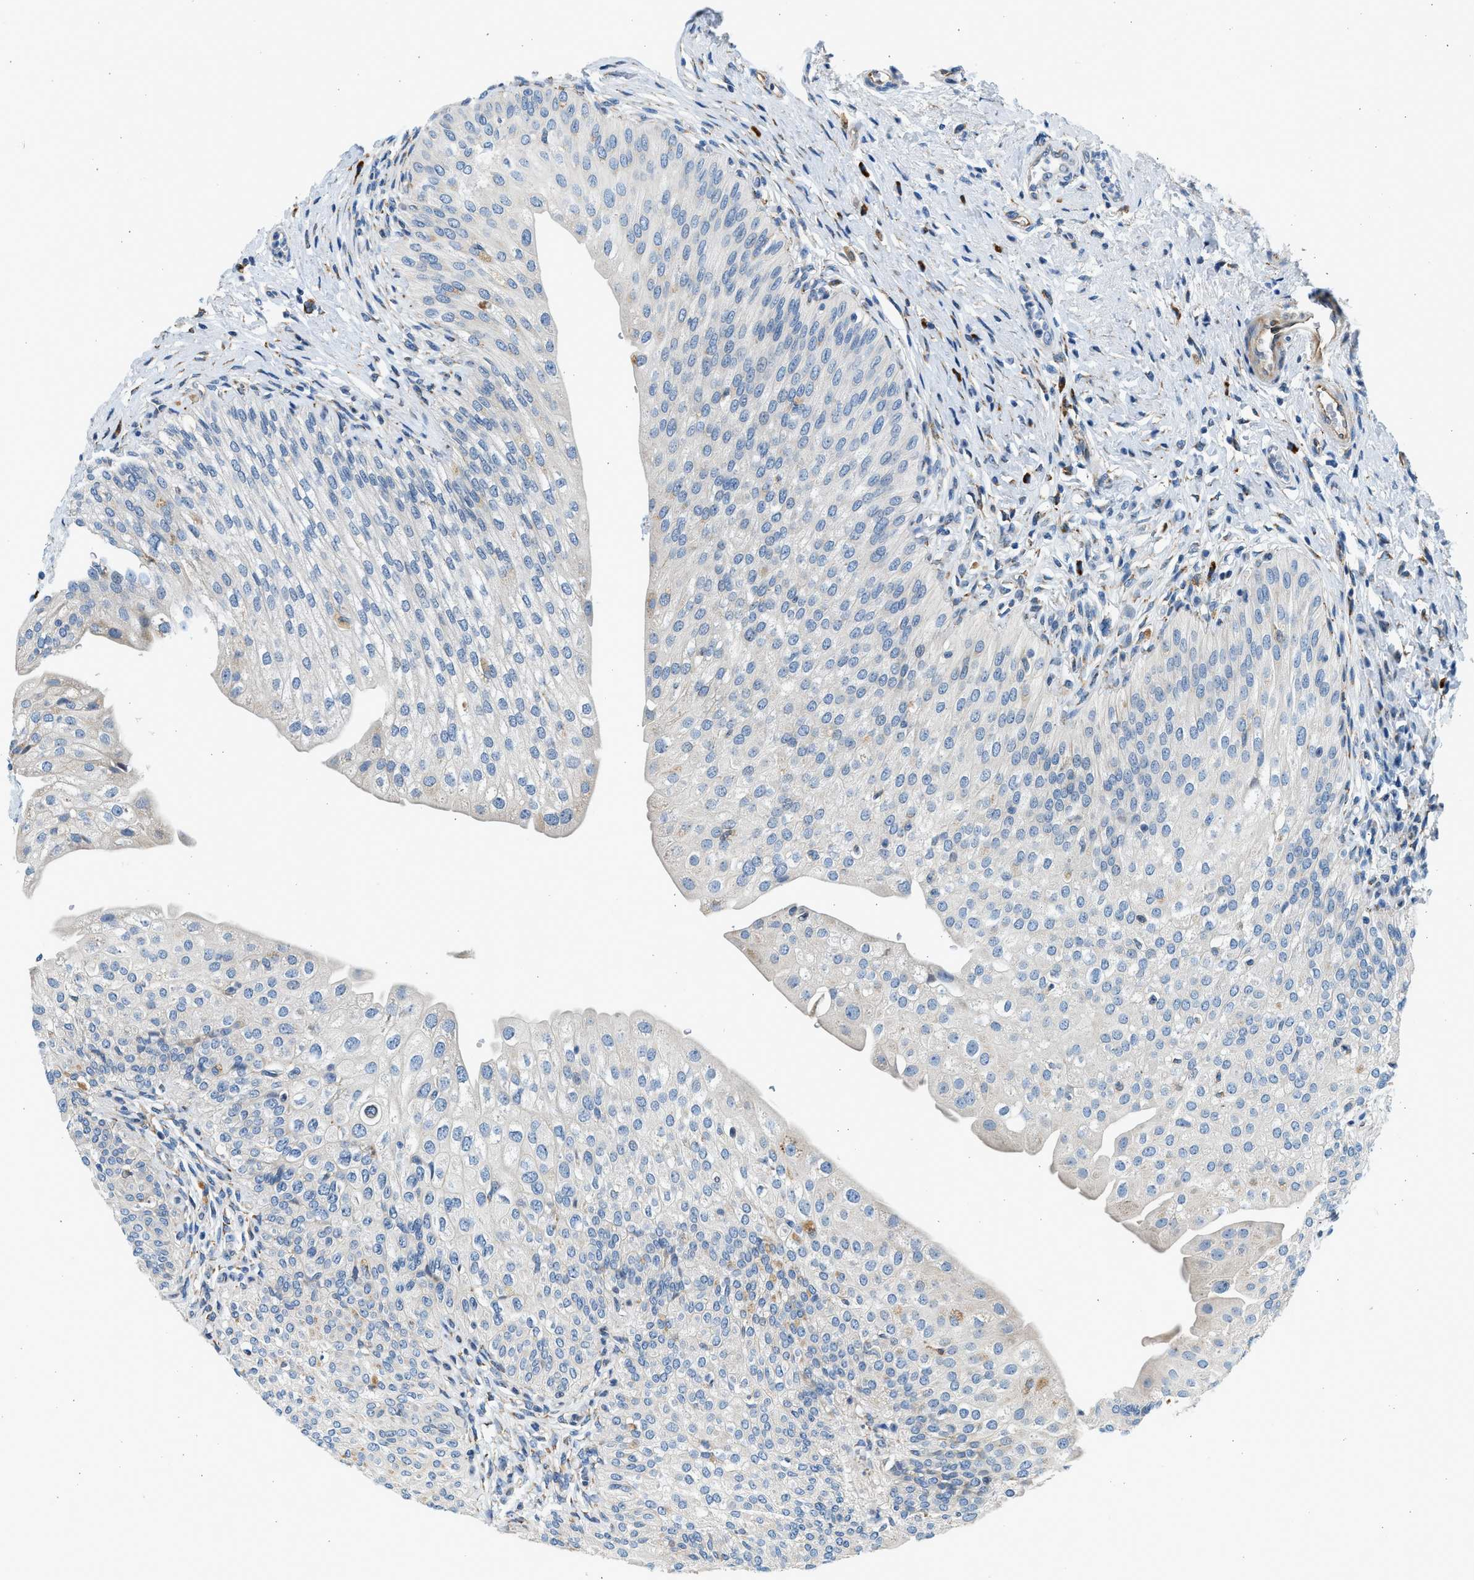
{"staining": {"intensity": "negative", "quantity": "none", "location": "none"}, "tissue": "urinary bladder", "cell_type": "Urothelial cells", "image_type": "normal", "snomed": [{"axis": "morphology", "description": "Normal tissue, NOS"}, {"axis": "topography", "description": "Urinary bladder"}], "caption": "Immunohistochemical staining of benign human urinary bladder exhibits no significant expression in urothelial cells.", "gene": "CNTN6", "patient": {"sex": "male", "age": 46}}